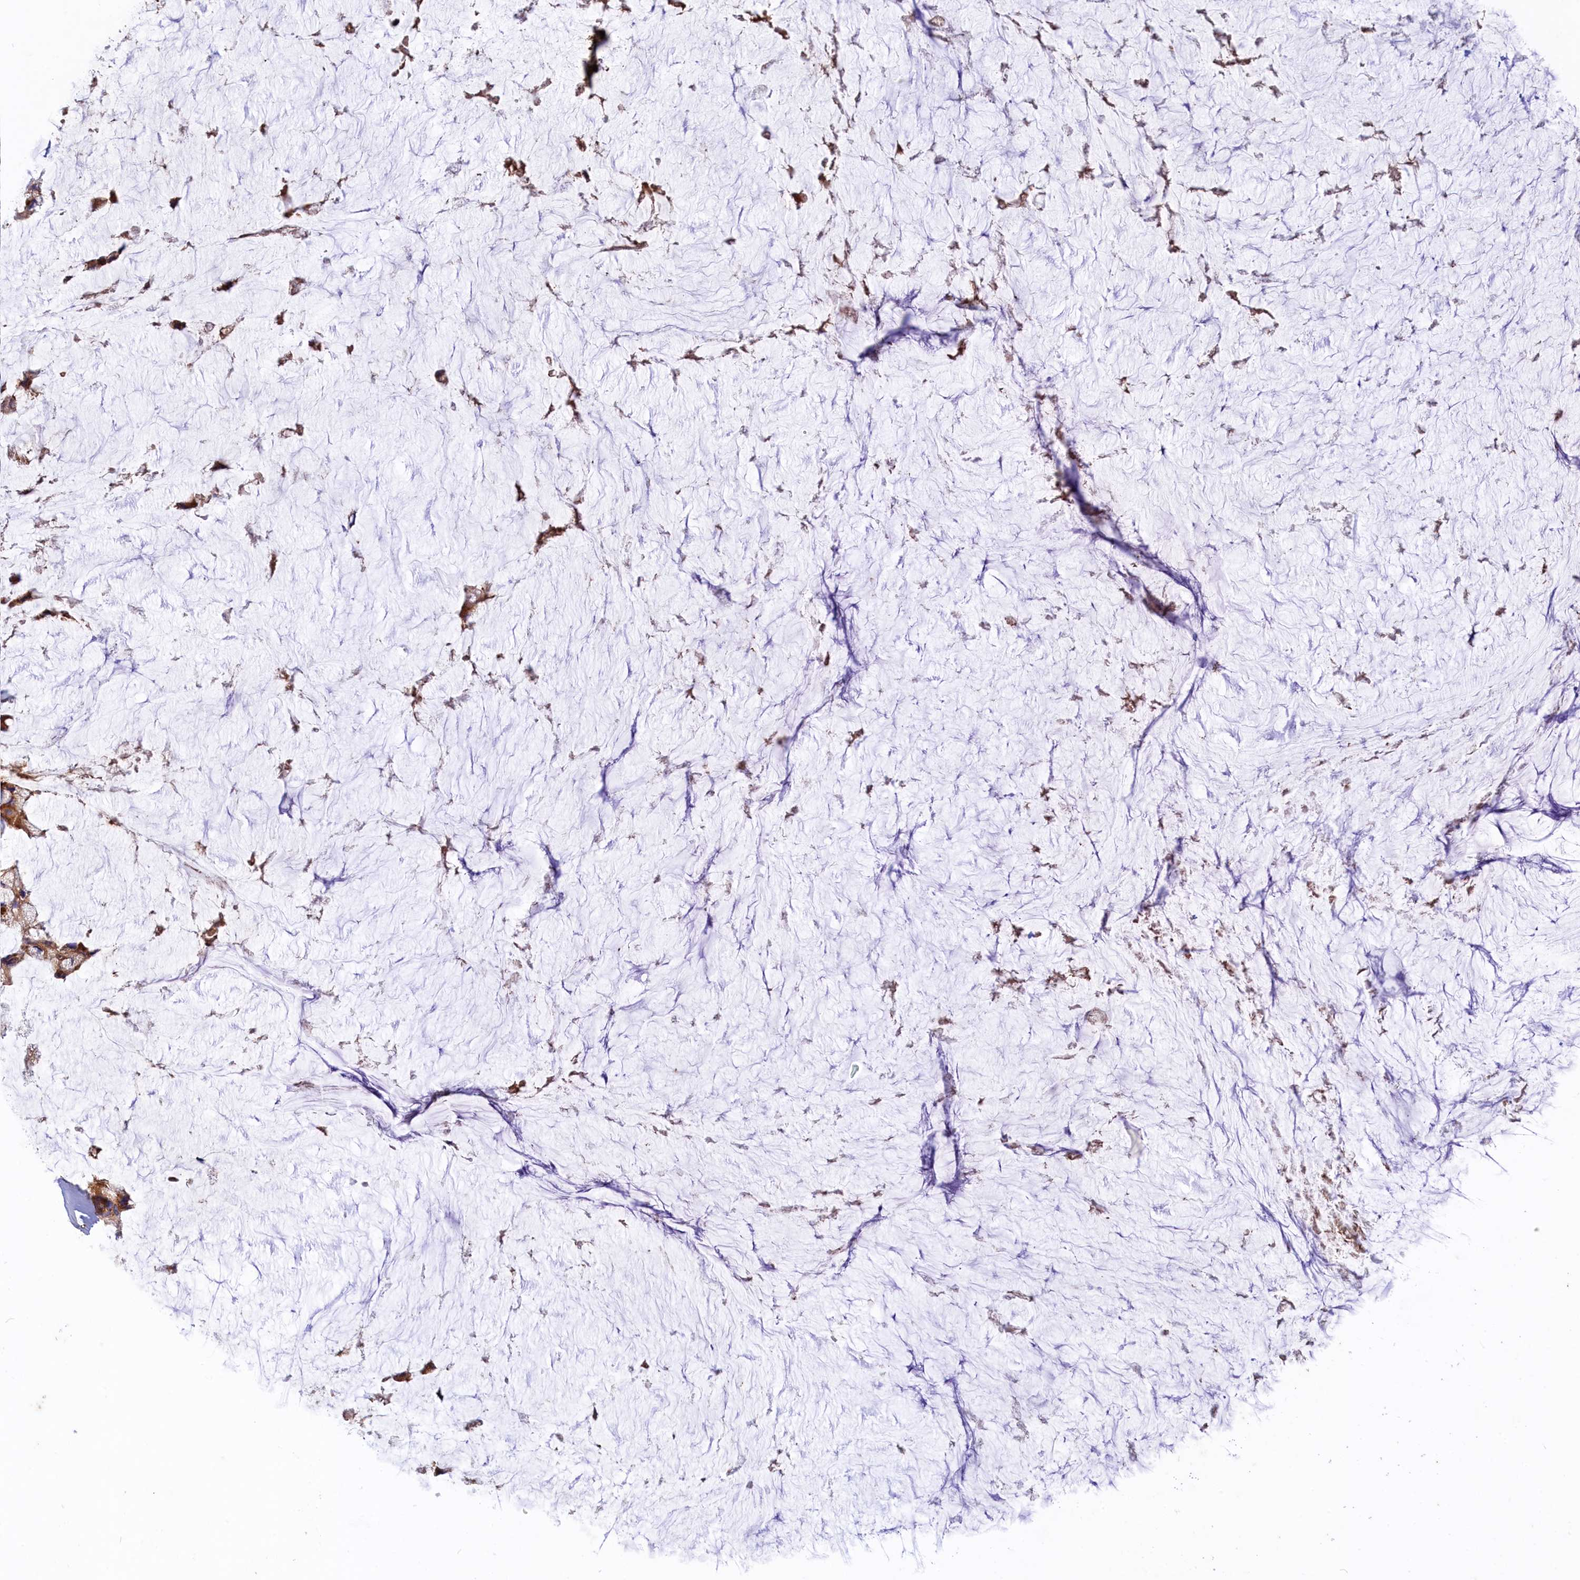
{"staining": {"intensity": "moderate", "quantity": ">75%", "location": "cytoplasmic/membranous"}, "tissue": "ovarian cancer", "cell_type": "Tumor cells", "image_type": "cancer", "snomed": [{"axis": "morphology", "description": "Cystadenocarcinoma, mucinous, NOS"}, {"axis": "topography", "description": "Ovary"}], "caption": "Immunohistochemical staining of human mucinous cystadenocarcinoma (ovarian) displays medium levels of moderate cytoplasmic/membranous protein expression in approximately >75% of tumor cells. The protein of interest is shown in brown color, while the nuclei are stained blue.", "gene": "SCAMP4", "patient": {"sex": "female", "age": 39}}